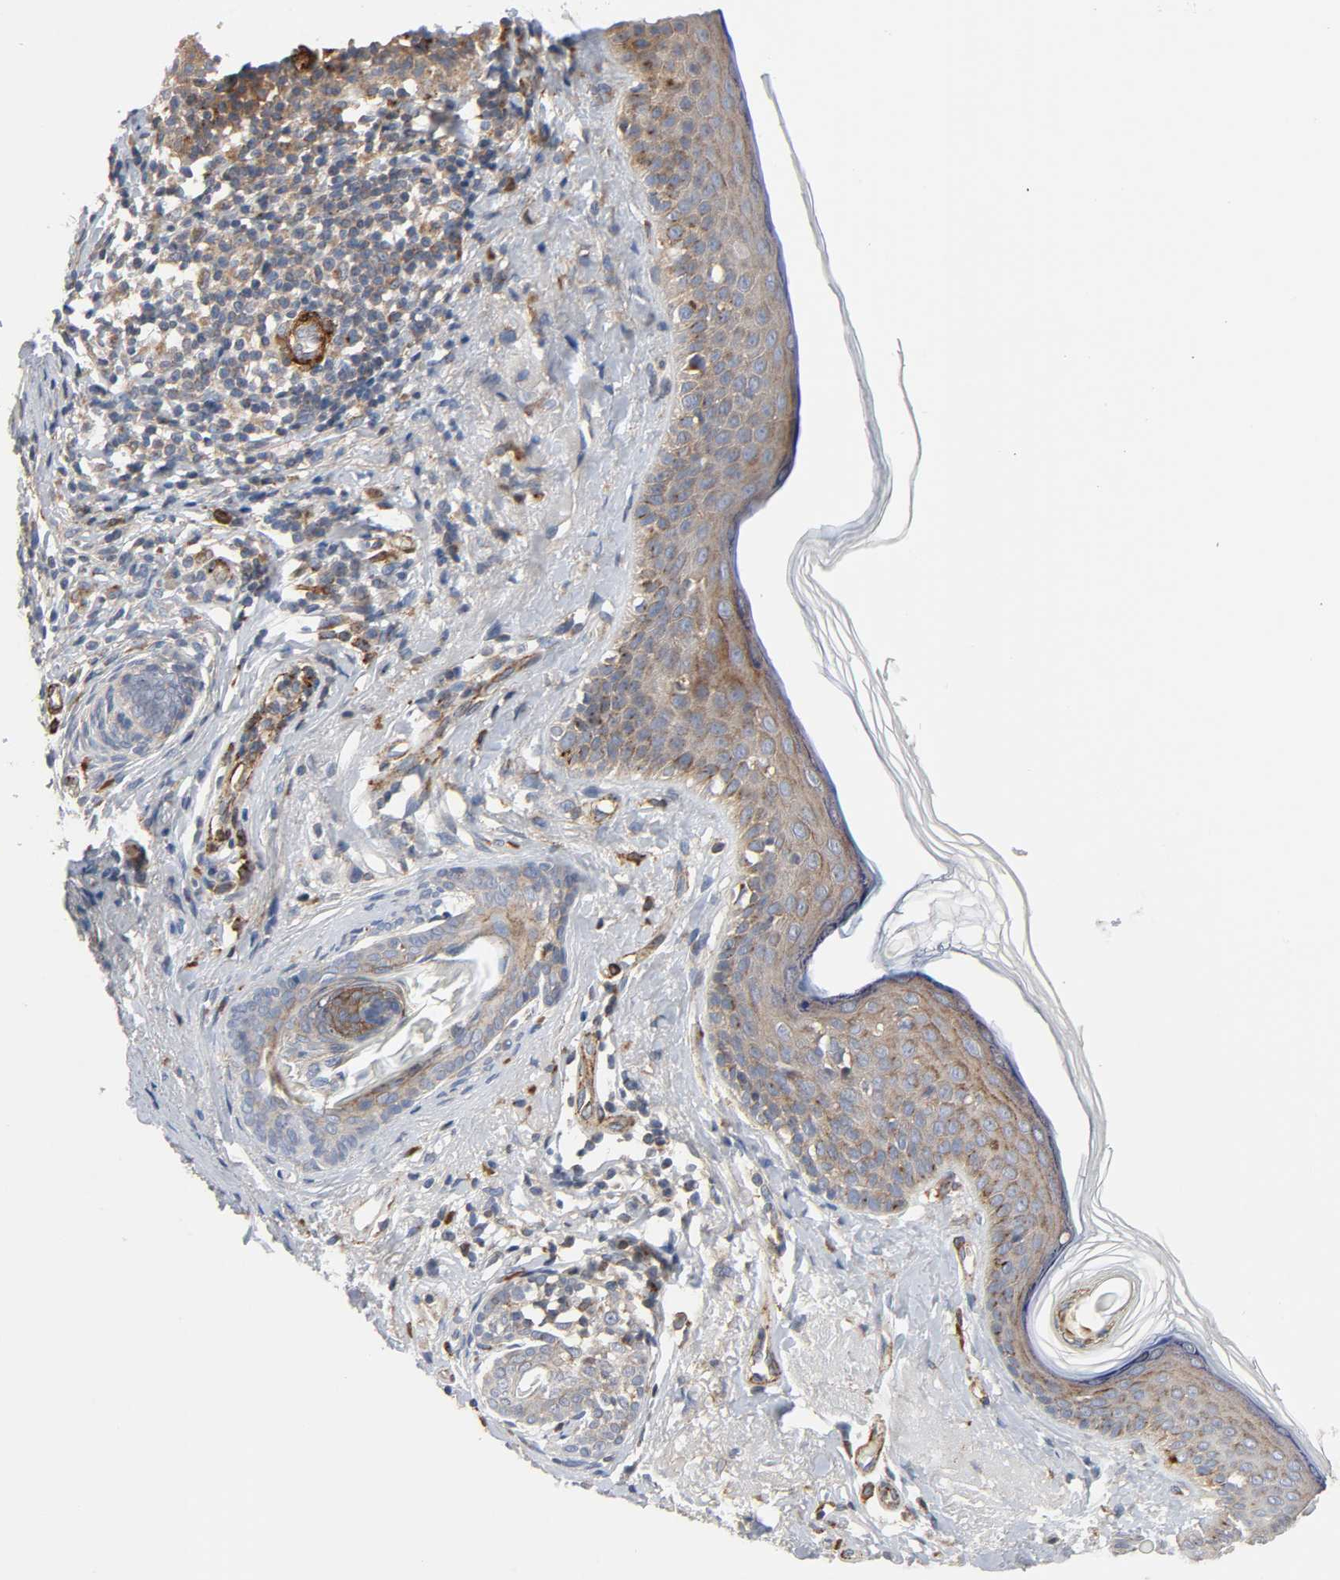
{"staining": {"intensity": "moderate", "quantity": ">75%", "location": "cytoplasmic/membranous"}, "tissue": "skin cancer", "cell_type": "Tumor cells", "image_type": "cancer", "snomed": [{"axis": "morphology", "description": "Normal tissue, NOS"}, {"axis": "morphology", "description": "Basal cell carcinoma"}, {"axis": "topography", "description": "Skin"}], "caption": "The image displays a brown stain indicating the presence of a protein in the cytoplasmic/membranous of tumor cells in skin cancer (basal cell carcinoma).", "gene": "ARHGAP1", "patient": {"sex": "female", "age": 69}}